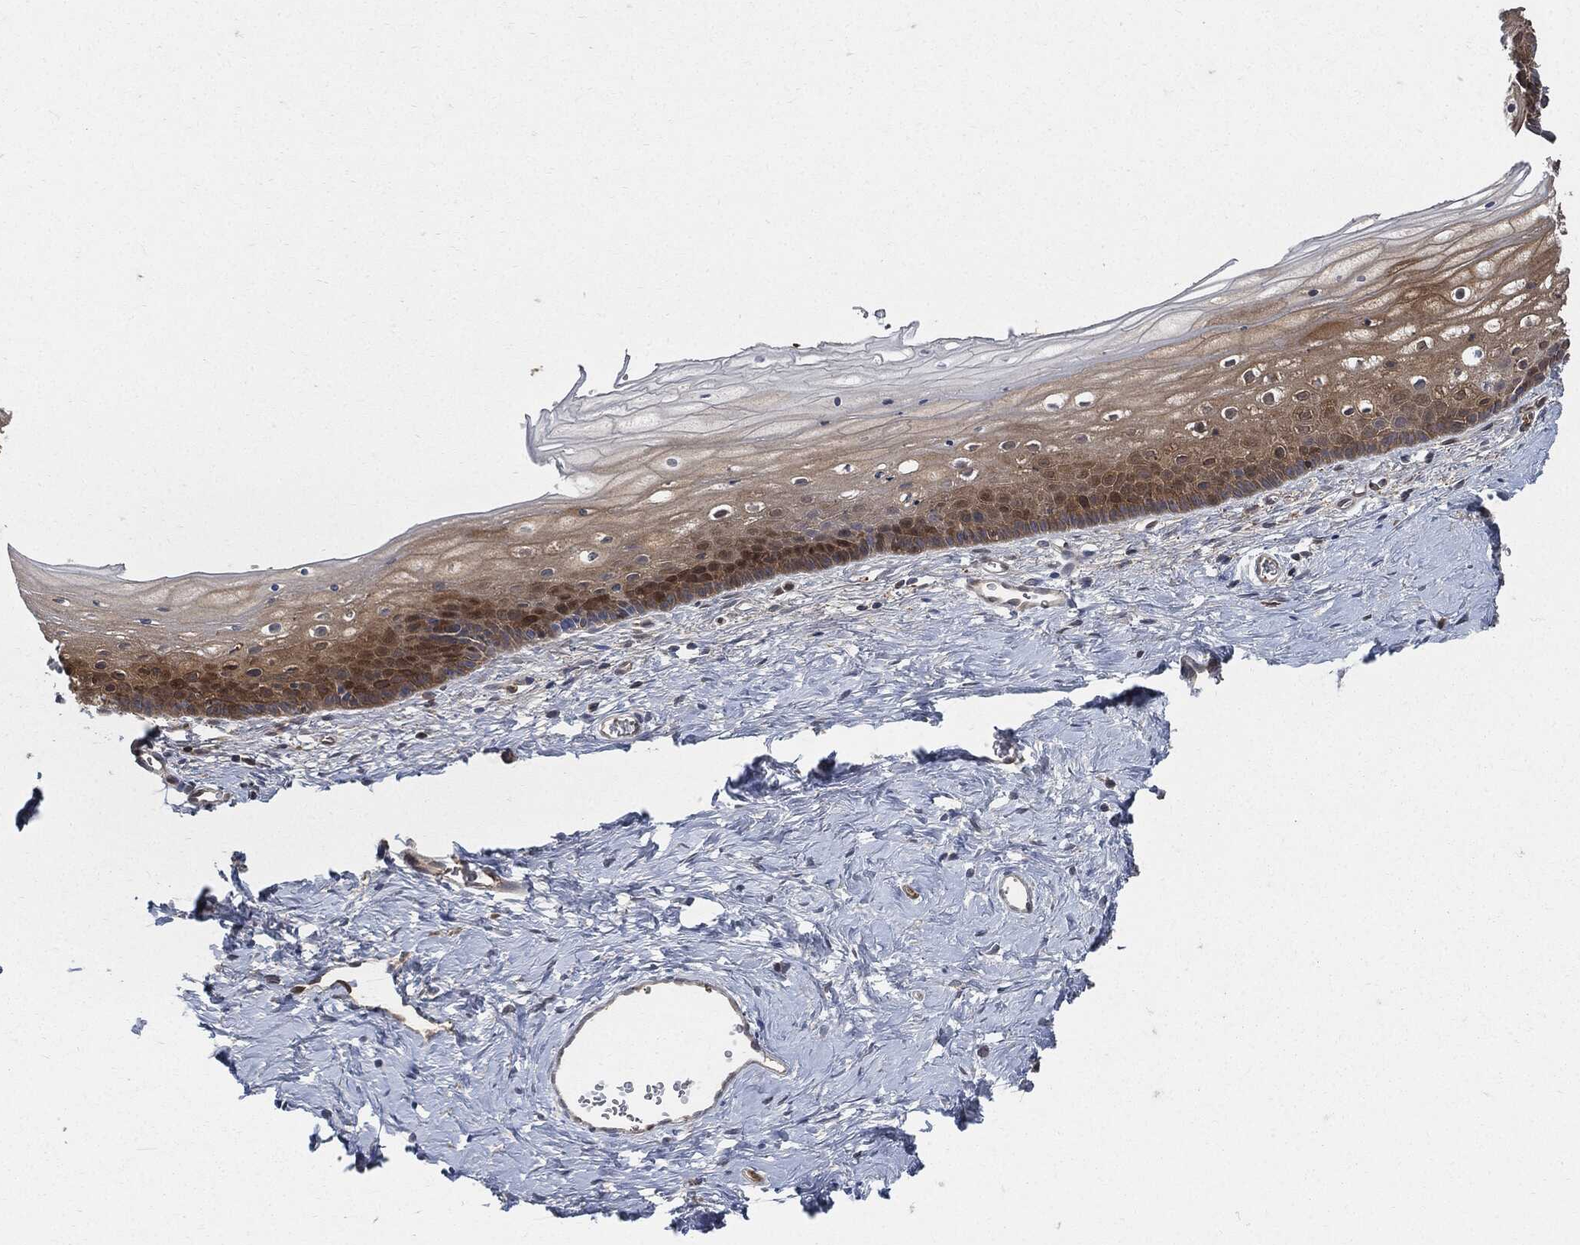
{"staining": {"intensity": "strong", "quantity": ">75%", "location": "cytoplasmic/membranous"}, "tissue": "vagina", "cell_type": "Squamous epithelial cells", "image_type": "normal", "snomed": [{"axis": "morphology", "description": "Normal tissue, NOS"}, {"axis": "topography", "description": "Vagina"}], "caption": "A micrograph of vagina stained for a protein displays strong cytoplasmic/membranous brown staining in squamous epithelial cells.", "gene": "XPNPEP1", "patient": {"sex": "female", "age": 32}}